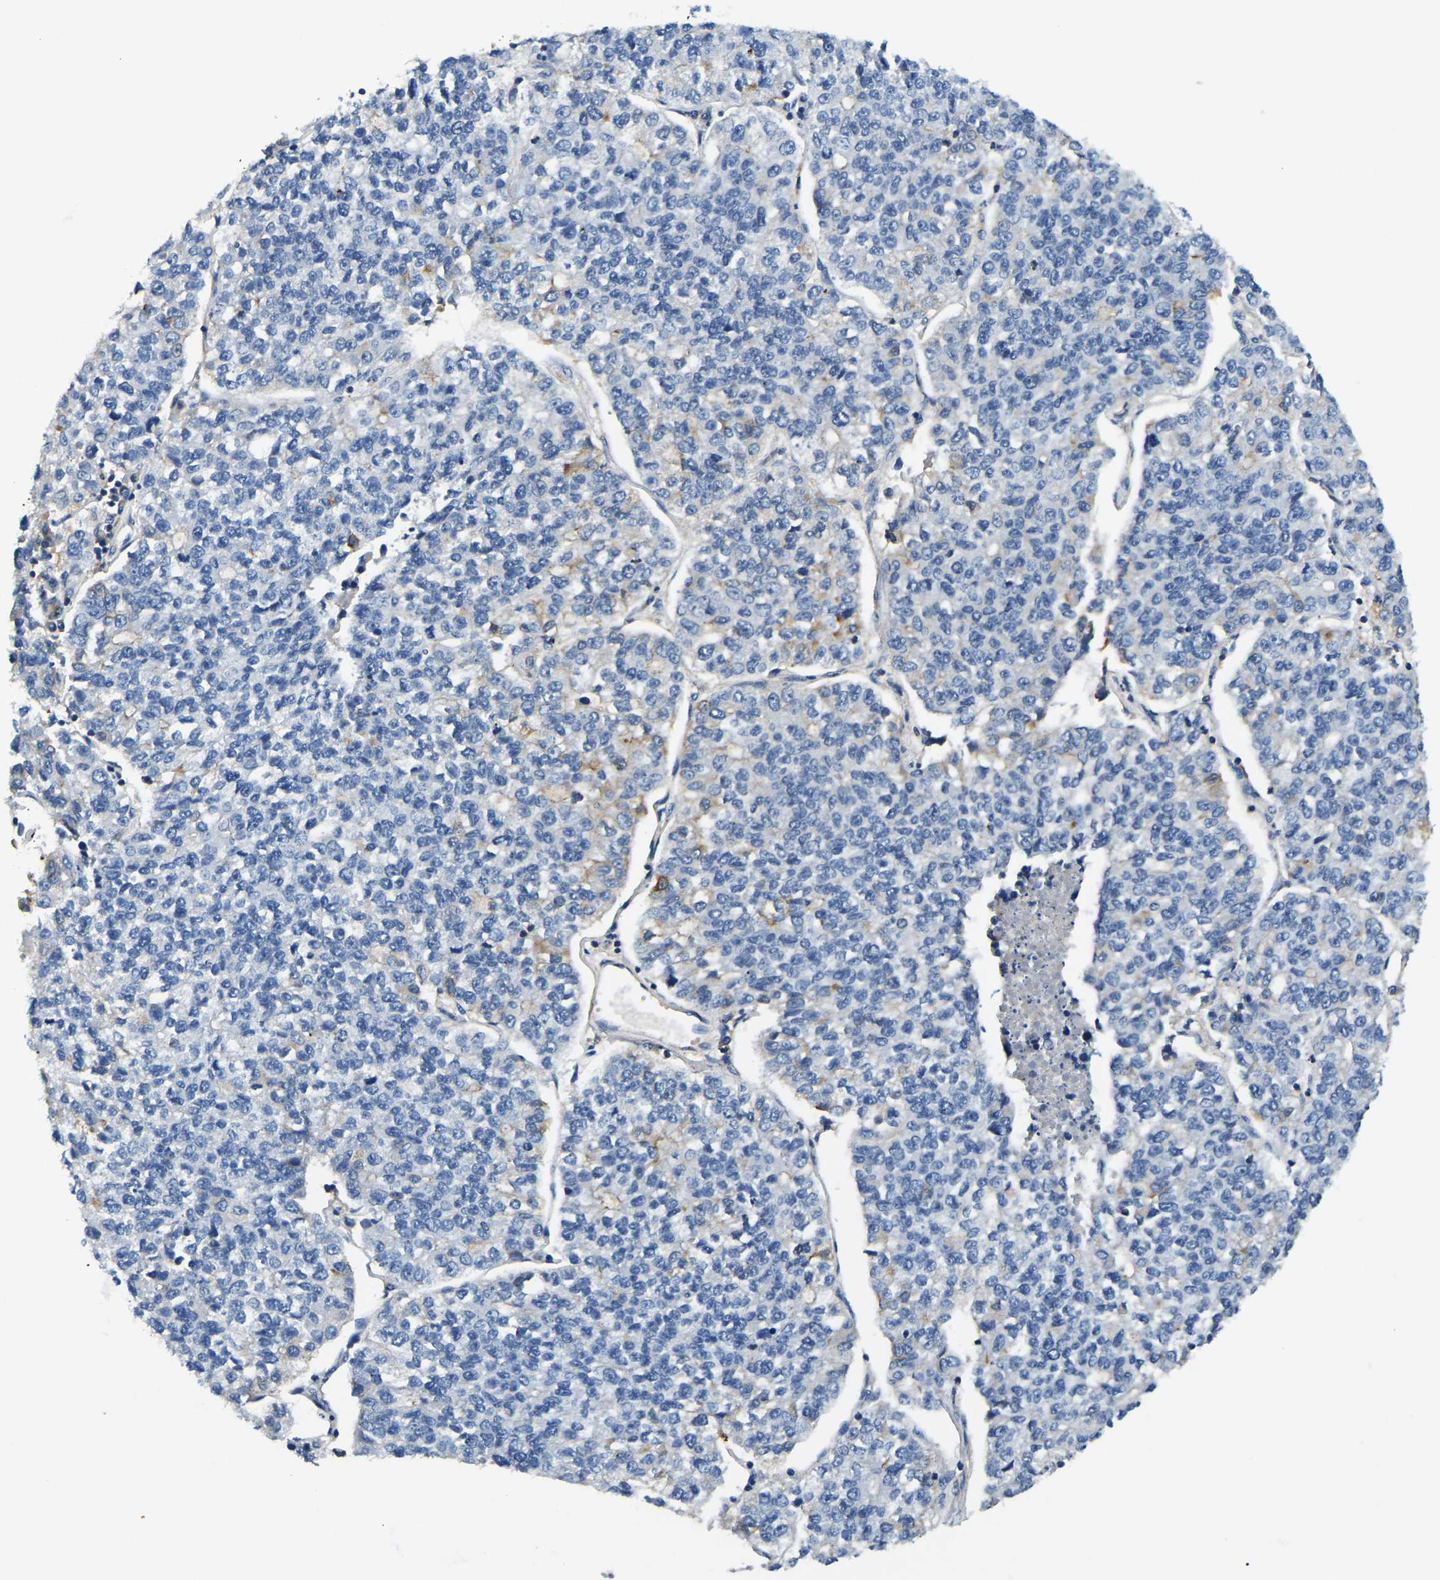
{"staining": {"intensity": "negative", "quantity": "none", "location": "none"}, "tissue": "lung cancer", "cell_type": "Tumor cells", "image_type": "cancer", "snomed": [{"axis": "morphology", "description": "Adenocarcinoma, NOS"}, {"axis": "topography", "description": "Lung"}], "caption": "This is an IHC image of adenocarcinoma (lung). There is no staining in tumor cells.", "gene": "SMPD2", "patient": {"sex": "male", "age": 49}}